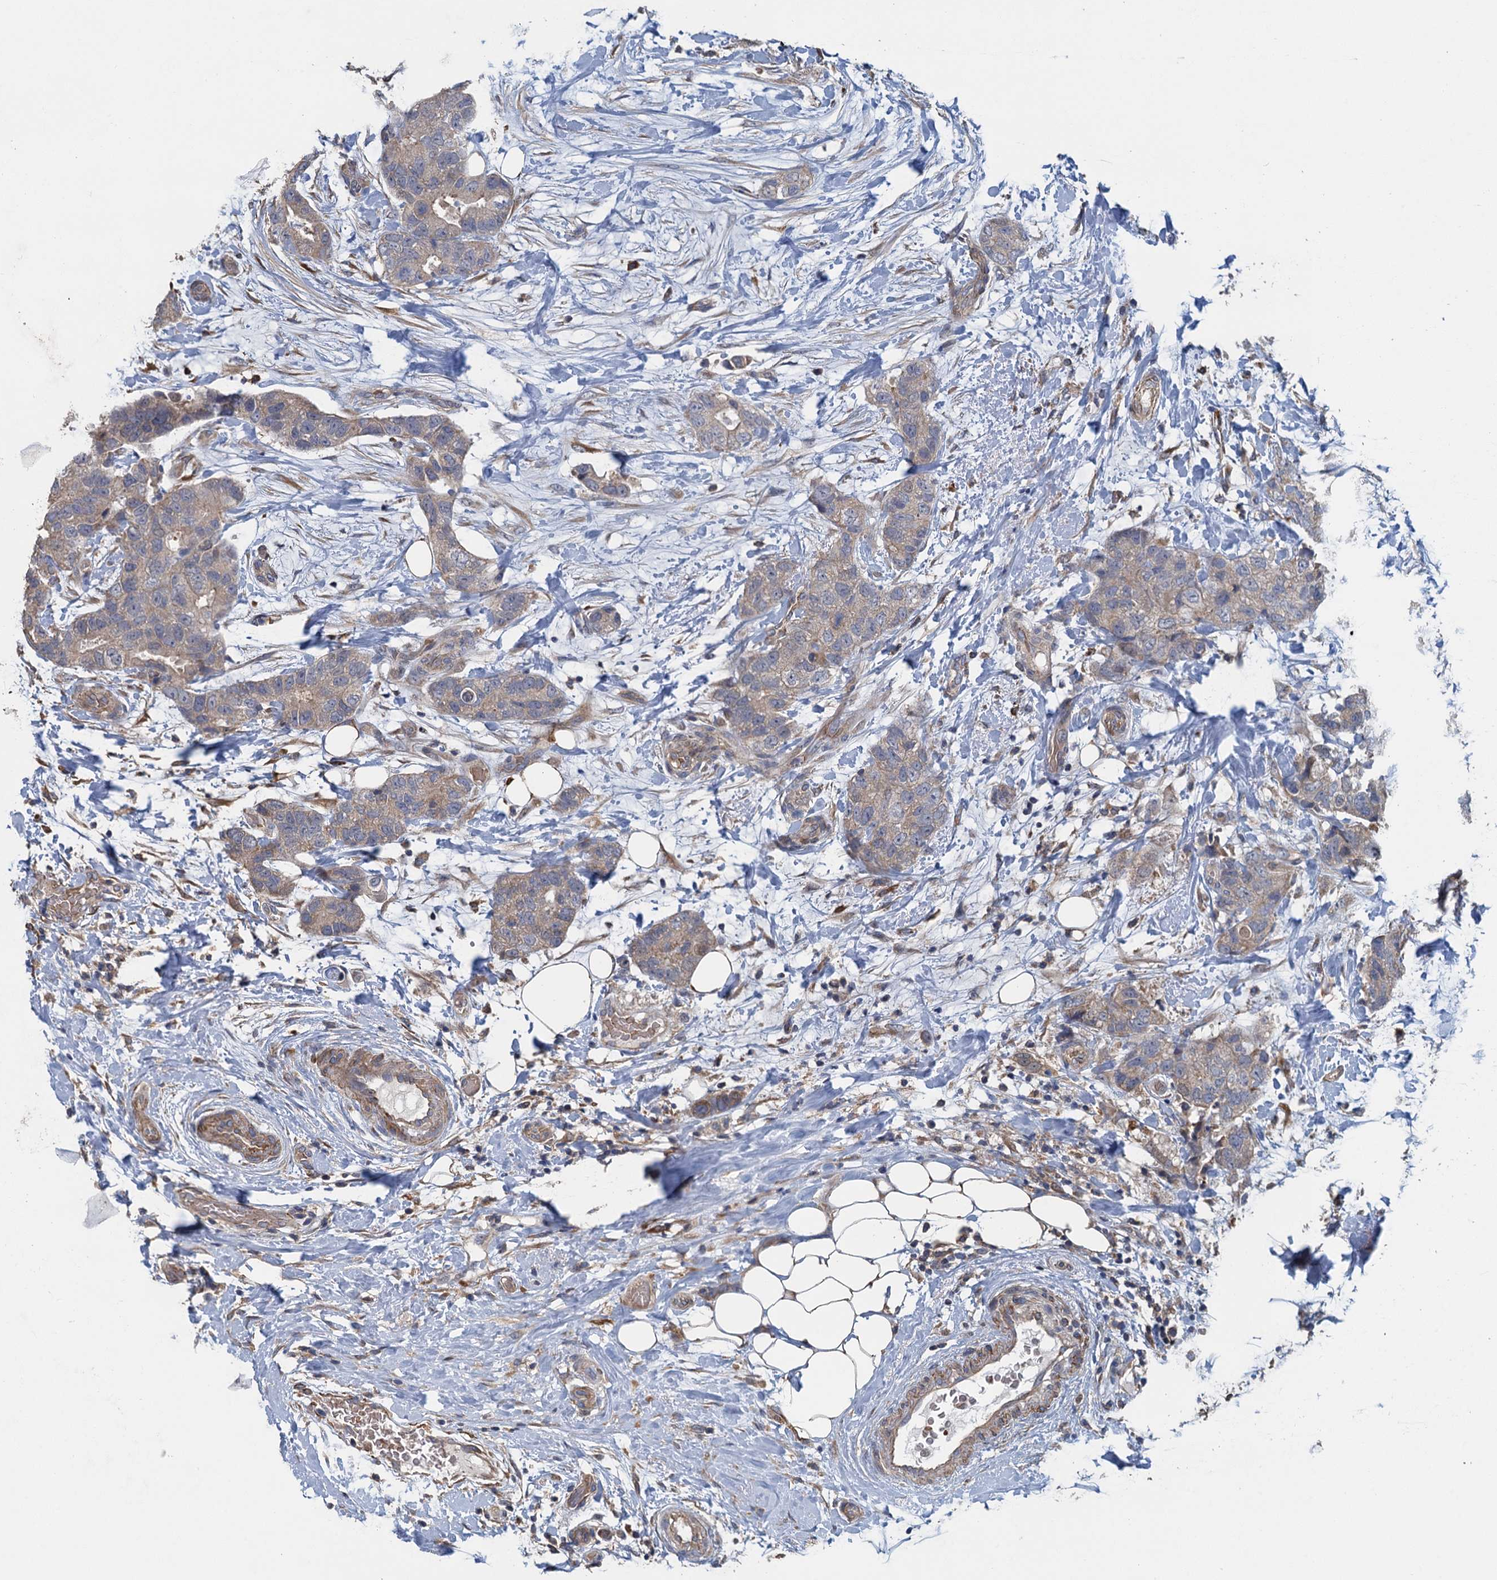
{"staining": {"intensity": "weak", "quantity": "25%-75%", "location": "cytoplasmic/membranous"}, "tissue": "breast cancer", "cell_type": "Tumor cells", "image_type": "cancer", "snomed": [{"axis": "morphology", "description": "Duct carcinoma"}, {"axis": "topography", "description": "Breast"}], "caption": "Weak cytoplasmic/membranous positivity for a protein is appreciated in approximately 25%-75% of tumor cells of breast cancer using immunohistochemistry.", "gene": "RSAD2", "patient": {"sex": "female", "age": 62}}